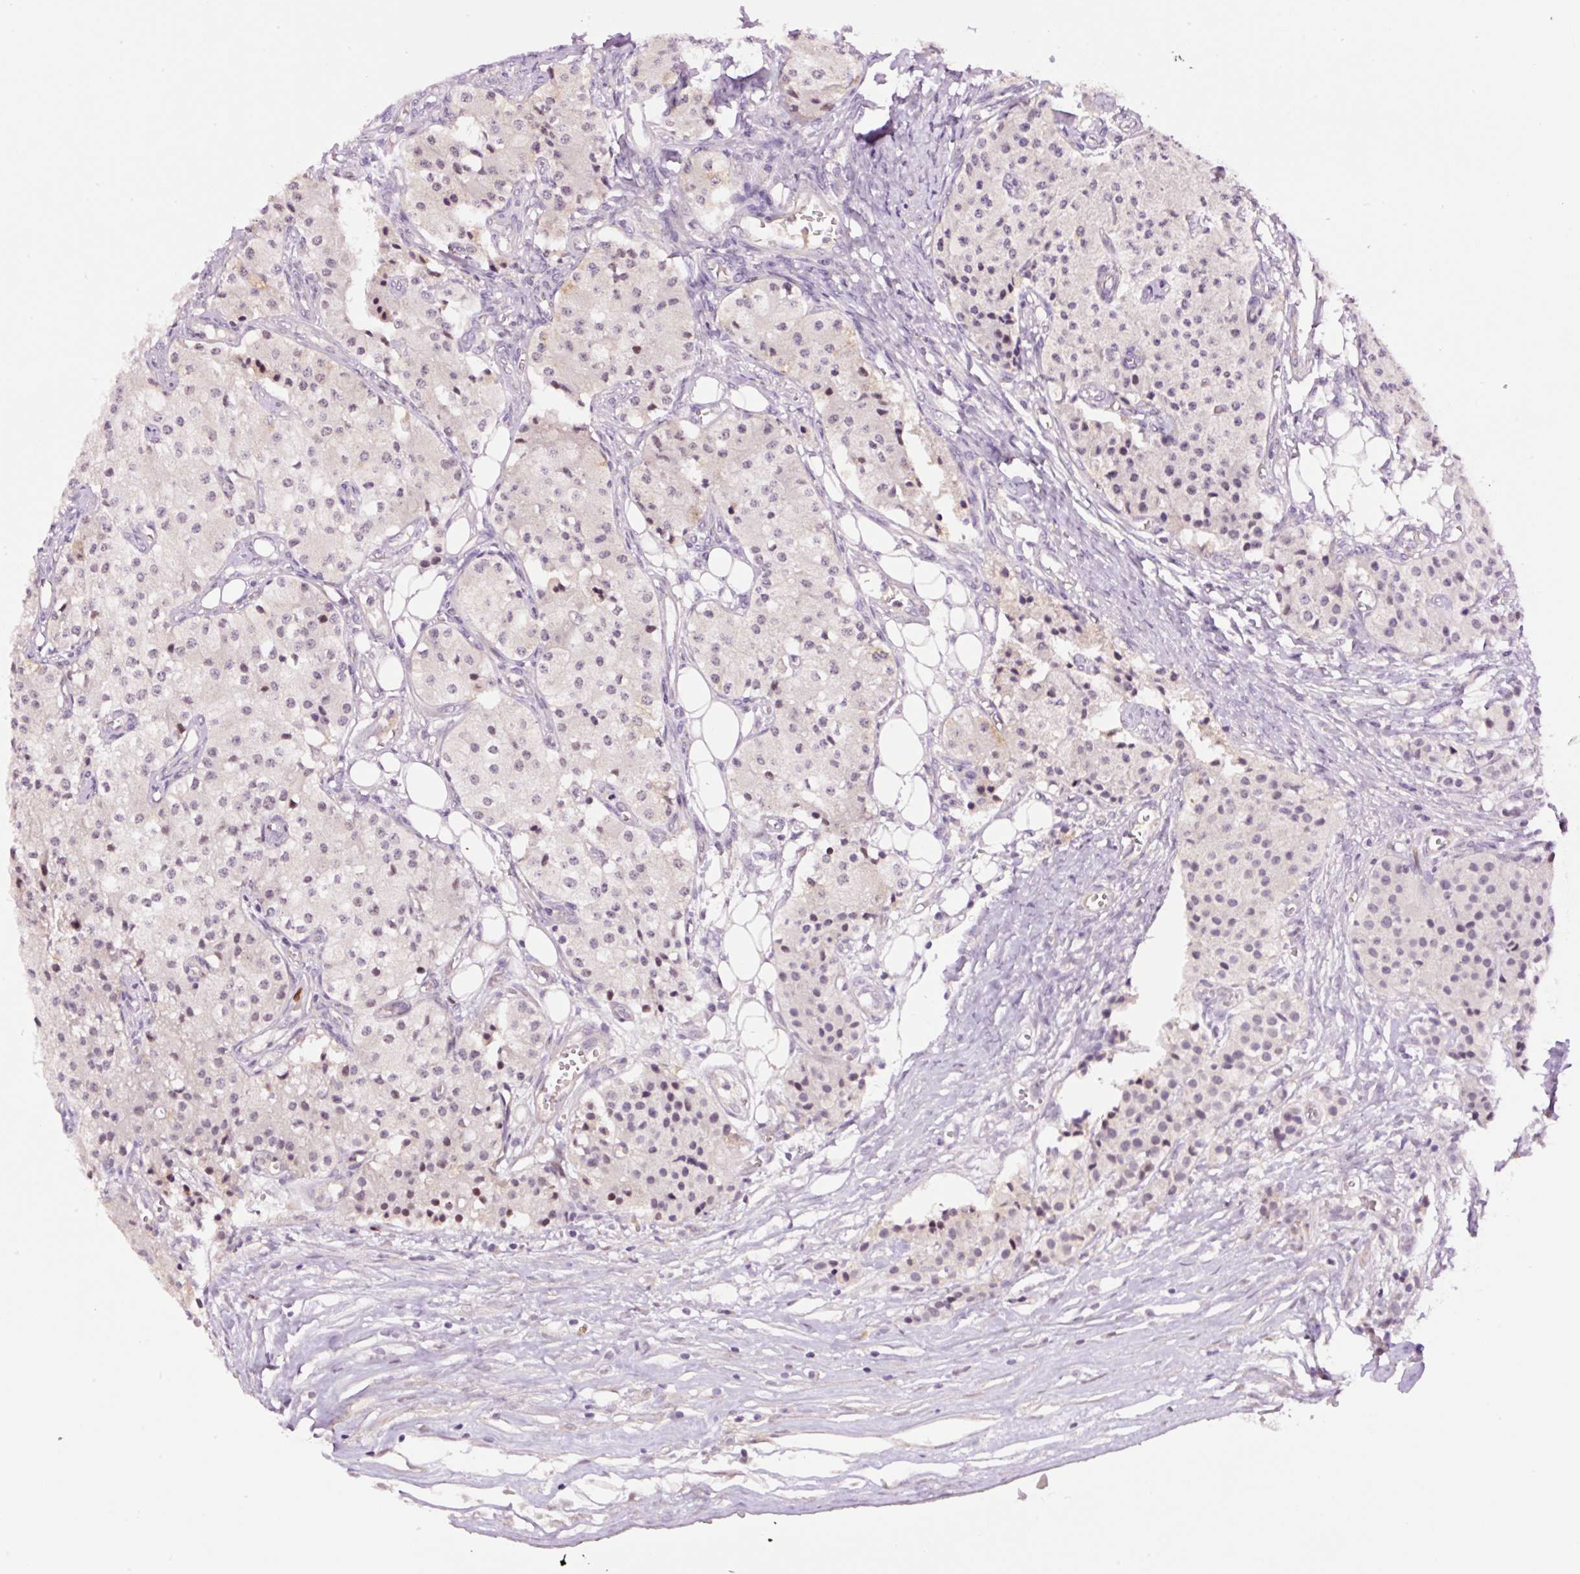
{"staining": {"intensity": "negative", "quantity": "none", "location": "none"}, "tissue": "carcinoid", "cell_type": "Tumor cells", "image_type": "cancer", "snomed": [{"axis": "morphology", "description": "Carcinoid, malignant, NOS"}, {"axis": "topography", "description": "Colon"}], "caption": "There is no significant staining in tumor cells of carcinoid.", "gene": "DPPA4", "patient": {"sex": "female", "age": 52}}